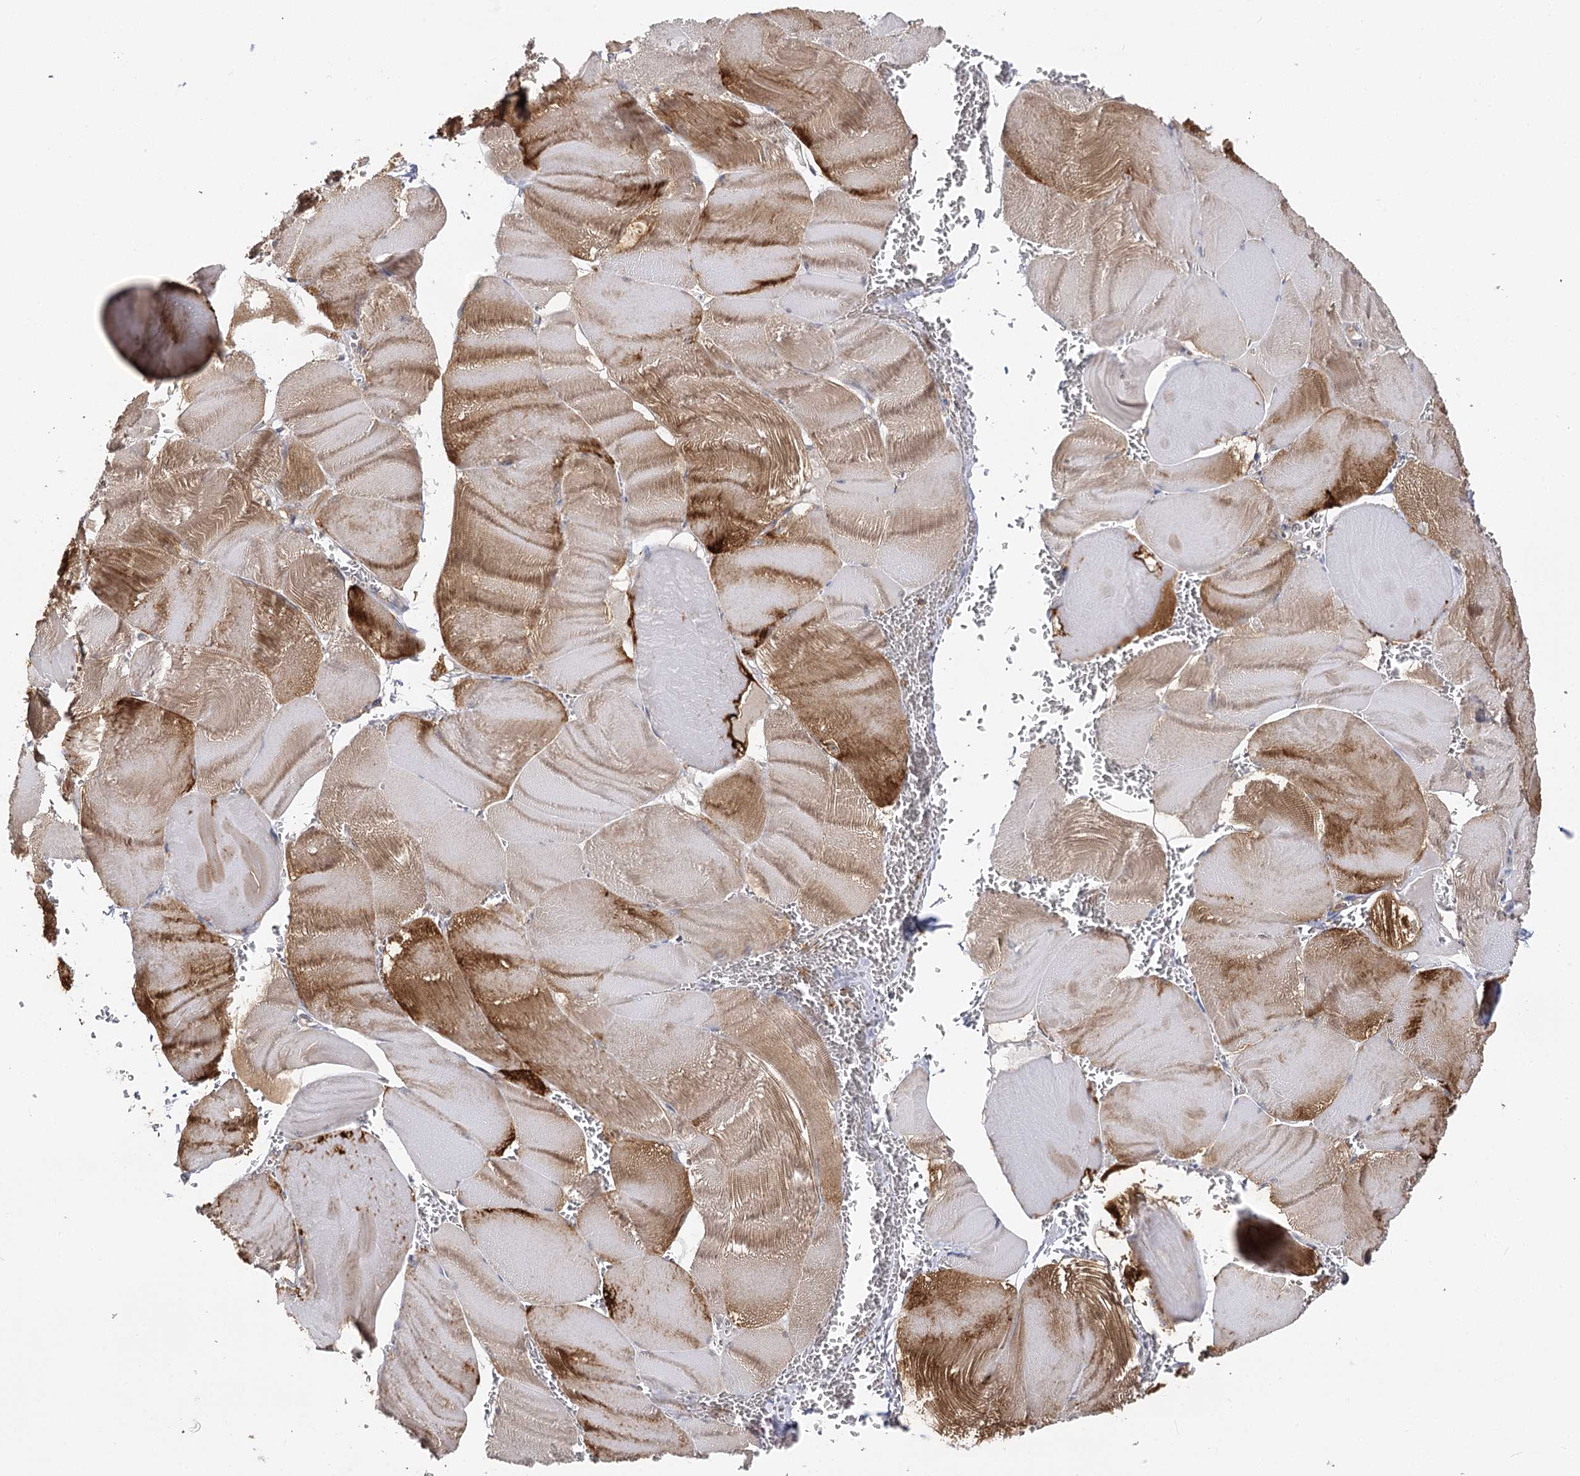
{"staining": {"intensity": "moderate", "quantity": "25%-75%", "location": "cytoplasmic/membranous"}, "tissue": "skeletal muscle", "cell_type": "Myocytes", "image_type": "normal", "snomed": [{"axis": "morphology", "description": "Normal tissue, NOS"}, {"axis": "morphology", "description": "Basal cell carcinoma"}, {"axis": "topography", "description": "Skeletal muscle"}], "caption": "Myocytes show medium levels of moderate cytoplasmic/membranous positivity in about 25%-75% of cells in benign skeletal muscle. (Brightfield microscopy of DAB IHC at high magnification).", "gene": "SEC24B", "patient": {"sex": "female", "age": 64}}